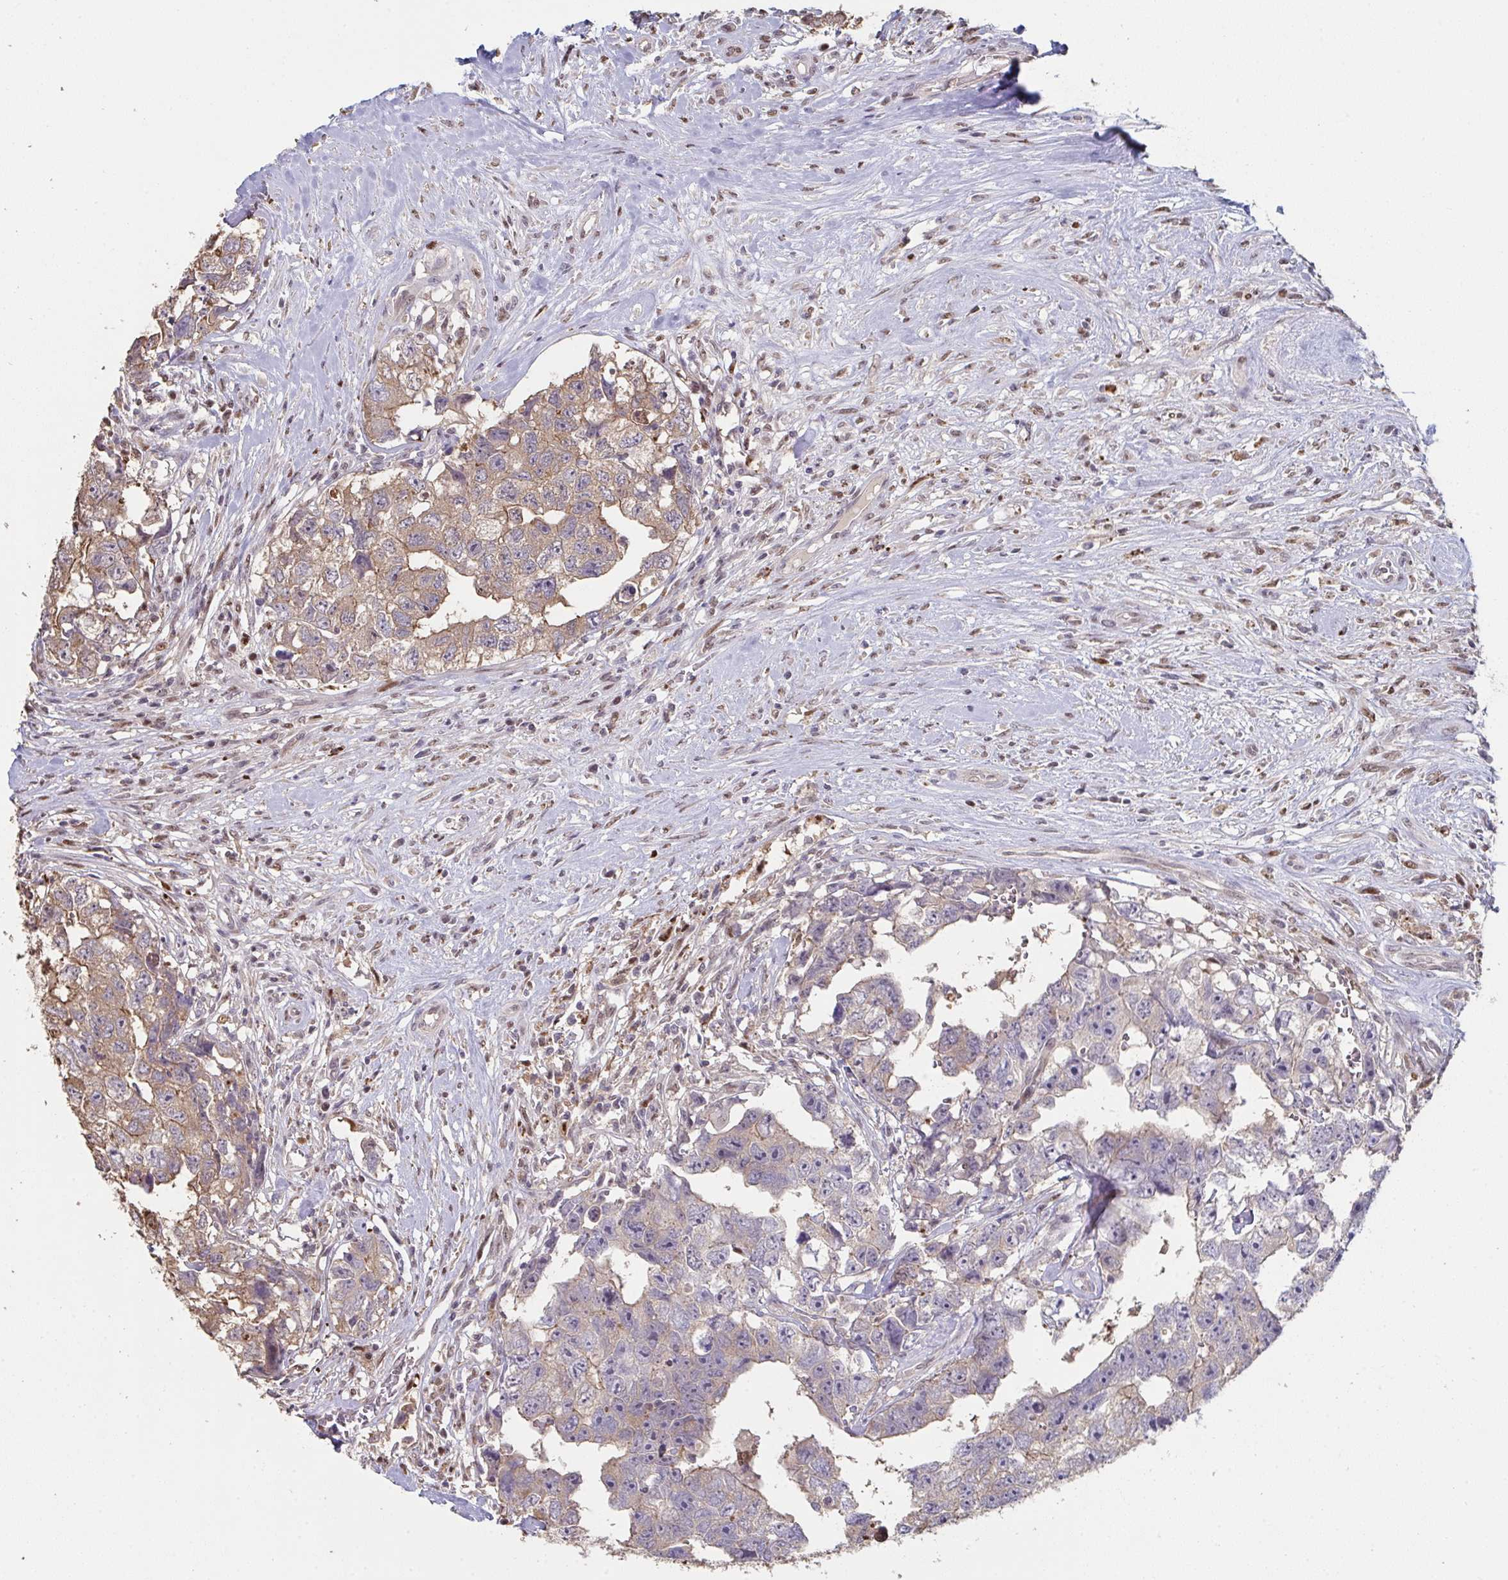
{"staining": {"intensity": "moderate", "quantity": ">75%", "location": "cytoplasmic/membranous"}, "tissue": "testis cancer", "cell_type": "Tumor cells", "image_type": "cancer", "snomed": [{"axis": "morphology", "description": "Carcinoma, Embryonal, NOS"}, {"axis": "topography", "description": "Testis"}], "caption": "Immunohistochemistry histopathology image of testis cancer (embryonal carcinoma) stained for a protein (brown), which exhibits medium levels of moderate cytoplasmic/membranous expression in approximately >75% of tumor cells.", "gene": "ACD", "patient": {"sex": "male", "age": 22}}